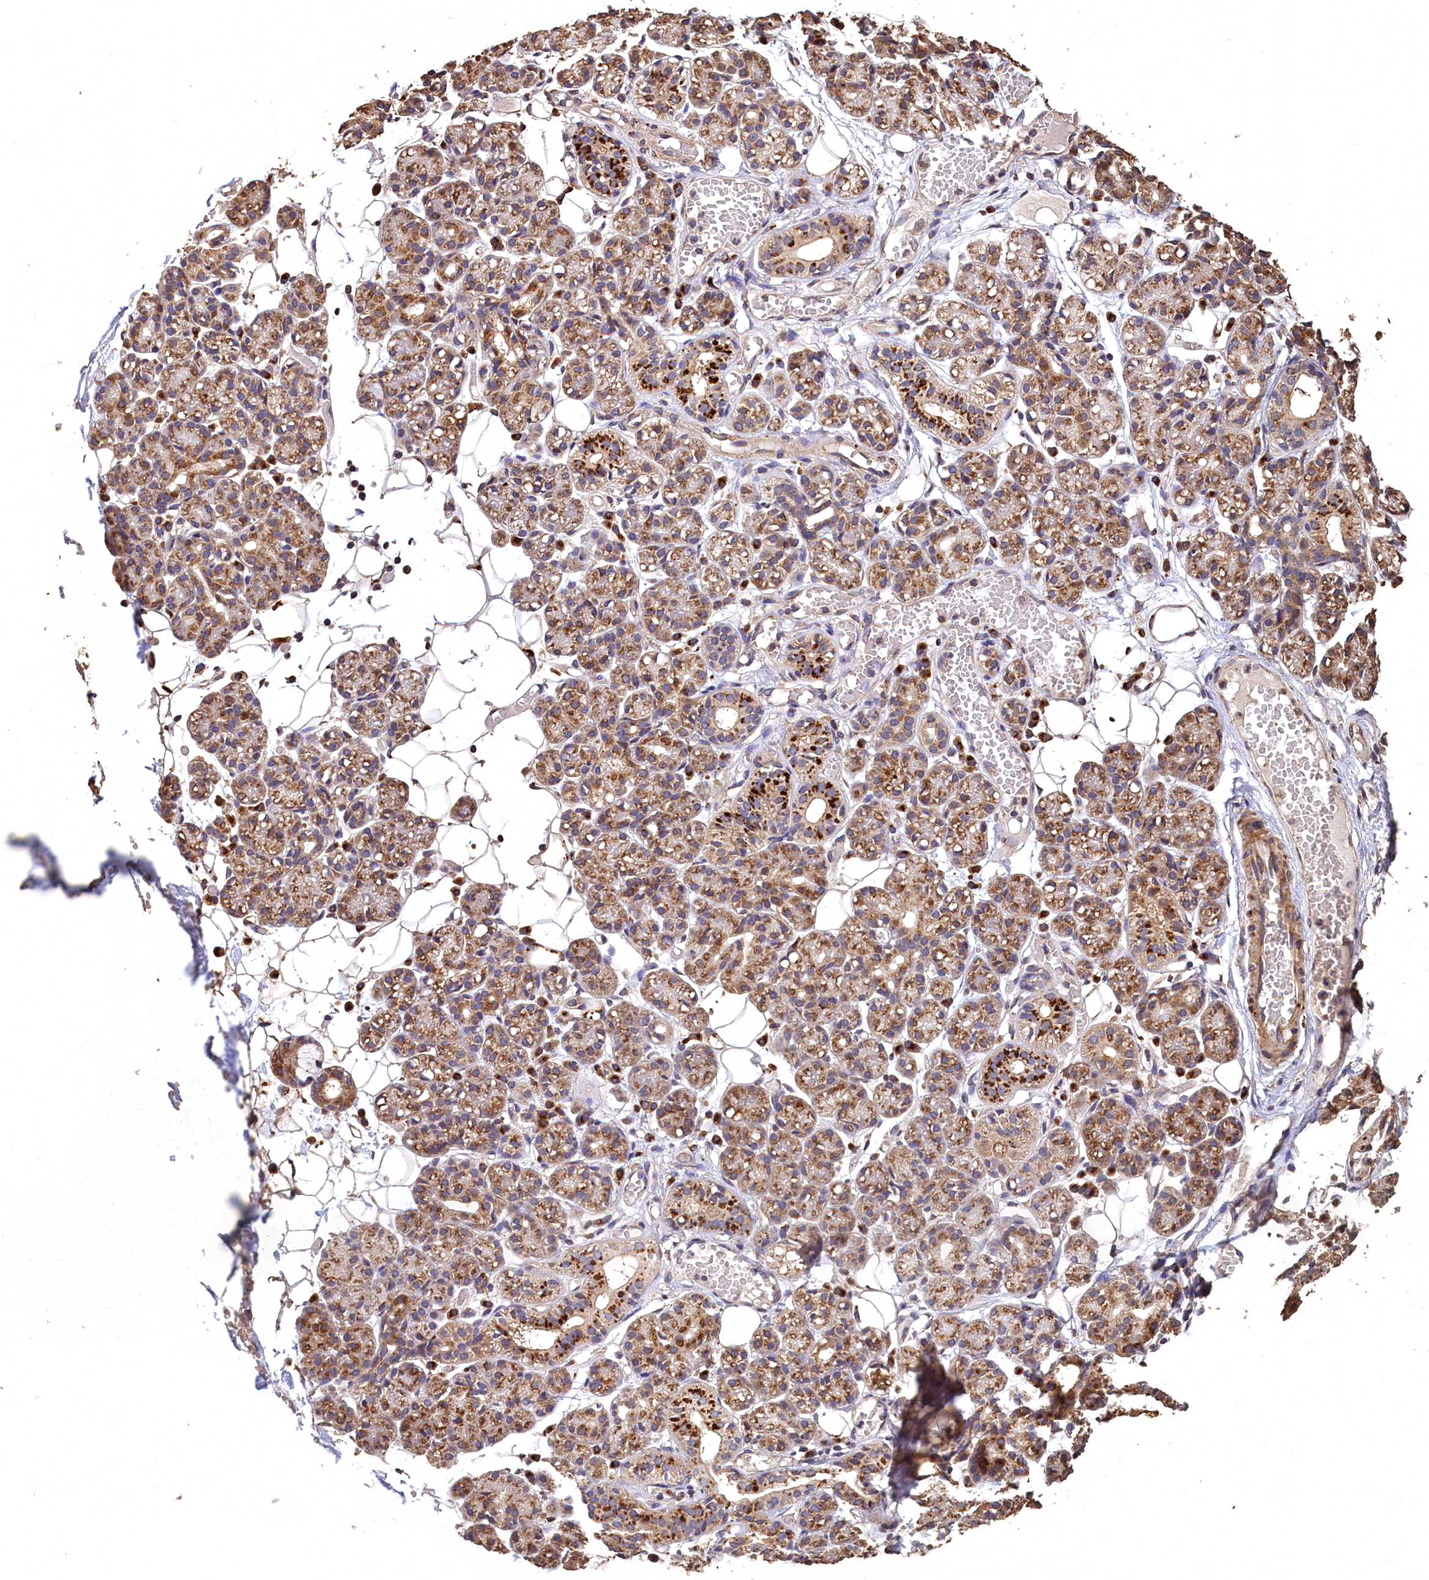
{"staining": {"intensity": "strong", "quantity": "25%-75%", "location": "cytoplasmic/membranous"}, "tissue": "salivary gland", "cell_type": "Glandular cells", "image_type": "normal", "snomed": [{"axis": "morphology", "description": "Normal tissue, NOS"}, {"axis": "topography", "description": "Salivary gland"}], "caption": "A high-resolution histopathology image shows IHC staining of normal salivary gland, which demonstrates strong cytoplasmic/membranous positivity in approximately 25%-75% of glandular cells.", "gene": "LSM4", "patient": {"sex": "male", "age": 63}}